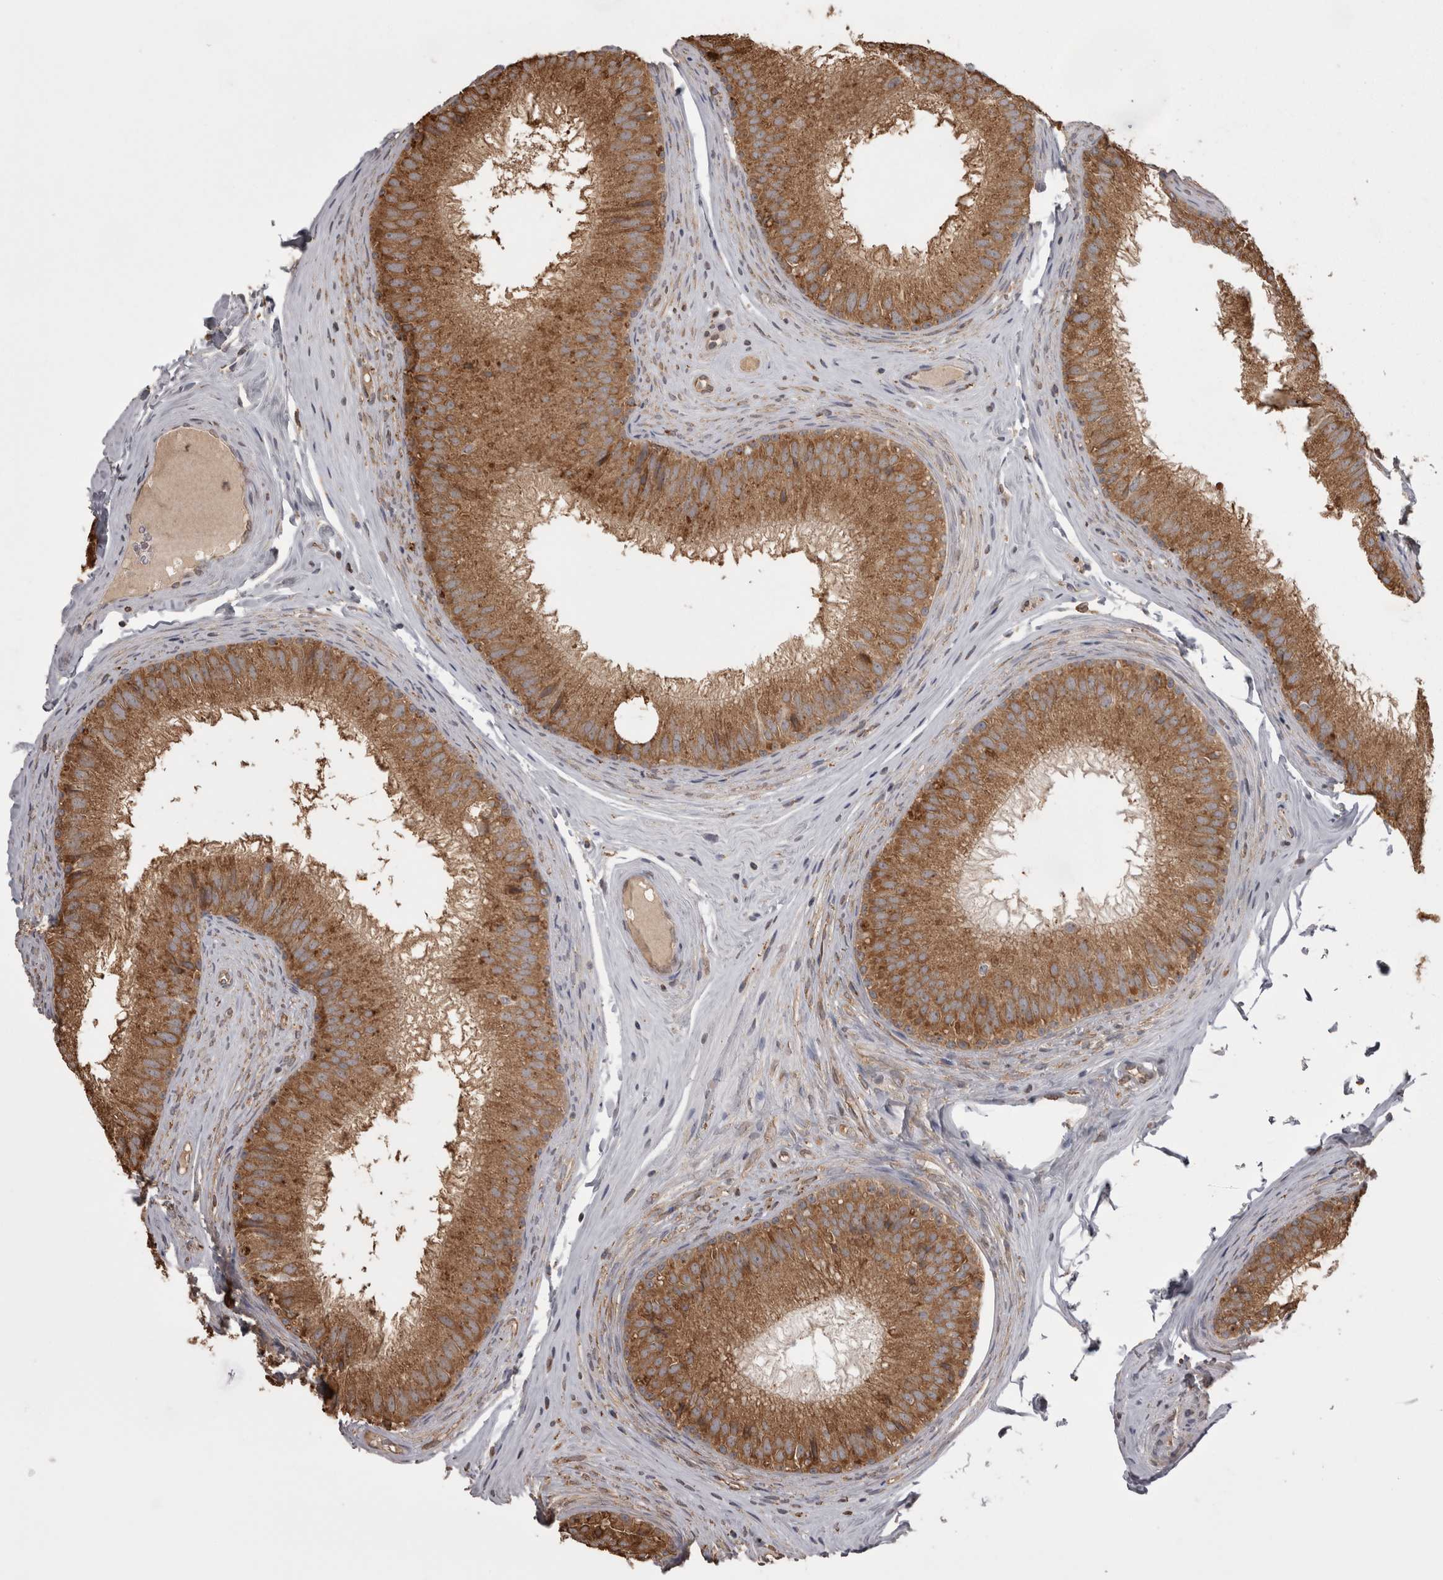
{"staining": {"intensity": "strong", "quantity": ">75%", "location": "cytoplasmic/membranous"}, "tissue": "epididymis", "cell_type": "Glandular cells", "image_type": "normal", "snomed": [{"axis": "morphology", "description": "Normal tissue, NOS"}, {"axis": "topography", "description": "Epididymis"}], "caption": "Protein staining of normal epididymis demonstrates strong cytoplasmic/membranous staining in approximately >75% of glandular cells. The staining was performed using DAB (3,3'-diaminobenzidine) to visualize the protein expression in brown, while the nuclei were stained in blue with hematoxylin (Magnification: 20x).", "gene": "PON2", "patient": {"sex": "male", "age": 32}}